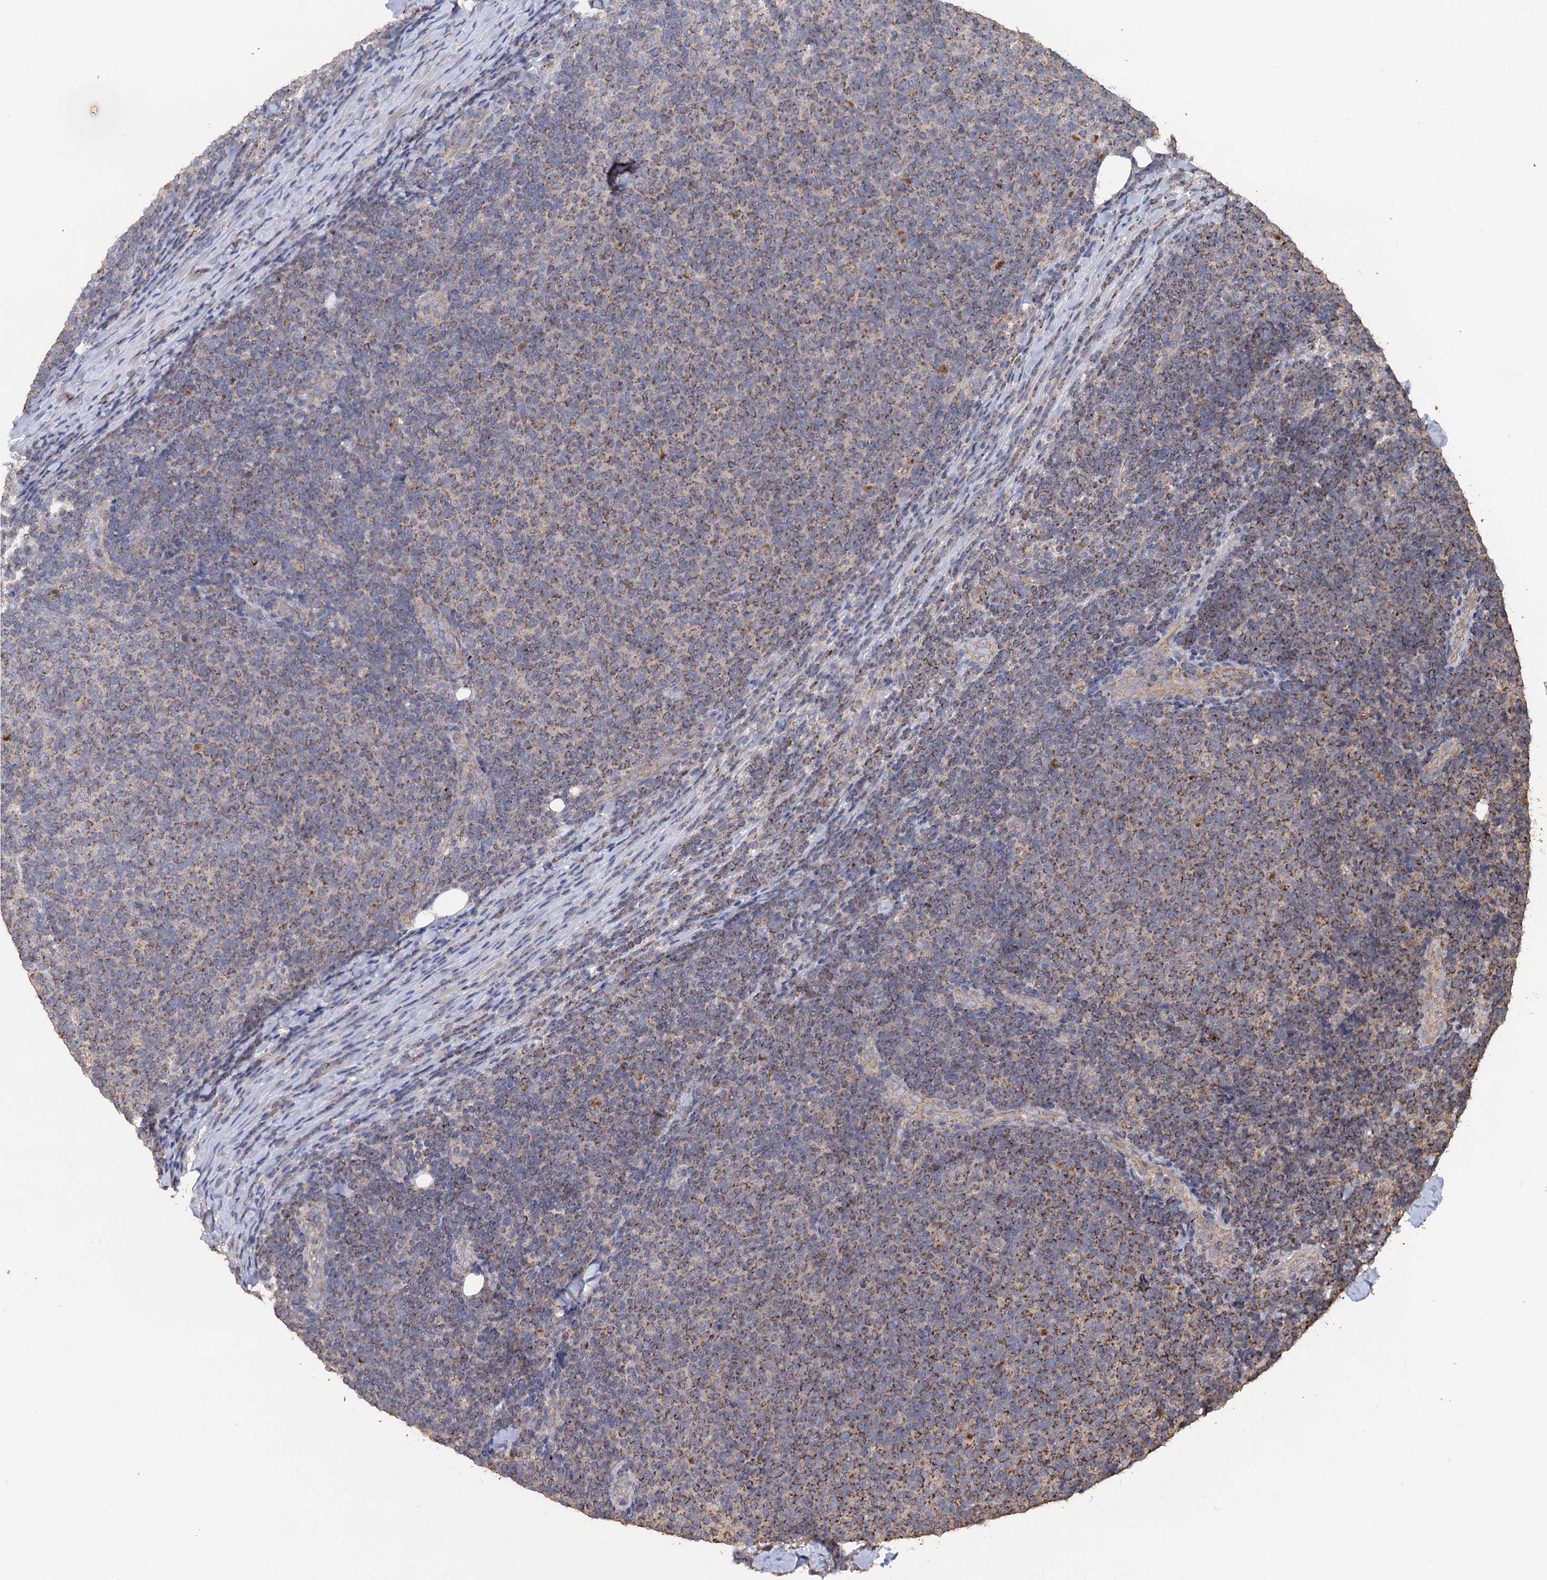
{"staining": {"intensity": "moderate", "quantity": "25%-75%", "location": "cytoplasmic/membranous"}, "tissue": "lymphoma", "cell_type": "Tumor cells", "image_type": "cancer", "snomed": [{"axis": "morphology", "description": "Malignant lymphoma, non-Hodgkin's type, Low grade"}, {"axis": "topography", "description": "Lymph node"}], "caption": "High-magnification brightfield microscopy of malignant lymphoma, non-Hodgkin's type (low-grade) stained with DAB (brown) and counterstained with hematoxylin (blue). tumor cells exhibit moderate cytoplasmic/membranous expression is appreciated in about25%-75% of cells.", "gene": "PPTC7", "patient": {"sex": "male", "age": 66}}